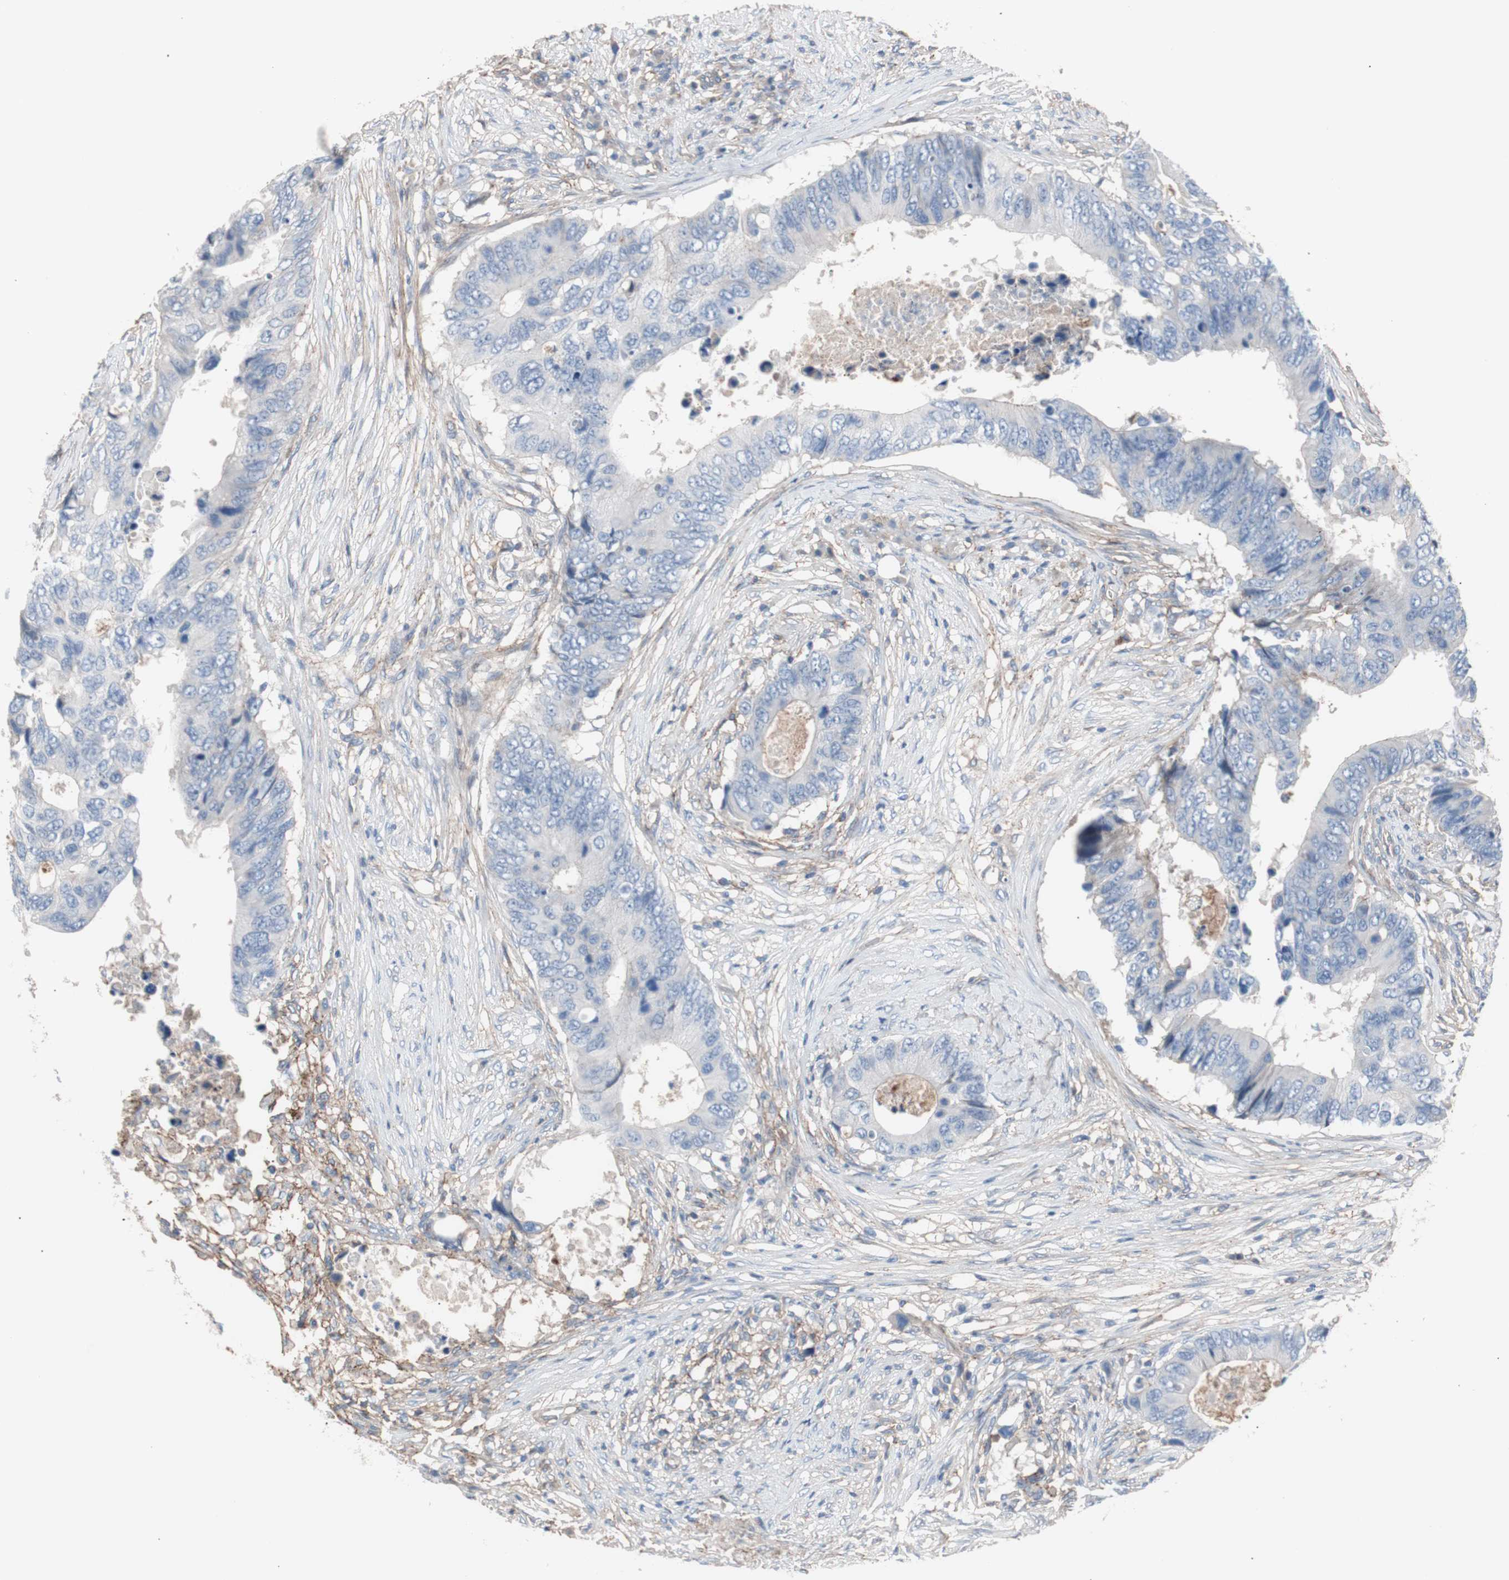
{"staining": {"intensity": "negative", "quantity": "none", "location": "none"}, "tissue": "colorectal cancer", "cell_type": "Tumor cells", "image_type": "cancer", "snomed": [{"axis": "morphology", "description": "Adenocarcinoma, NOS"}, {"axis": "topography", "description": "Colon"}], "caption": "A micrograph of adenocarcinoma (colorectal) stained for a protein demonstrates no brown staining in tumor cells. (DAB (3,3'-diaminobenzidine) immunohistochemistry (IHC) with hematoxylin counter stain).", "gene": "CD81", "patient": {"sex": "male", "age": 71}}